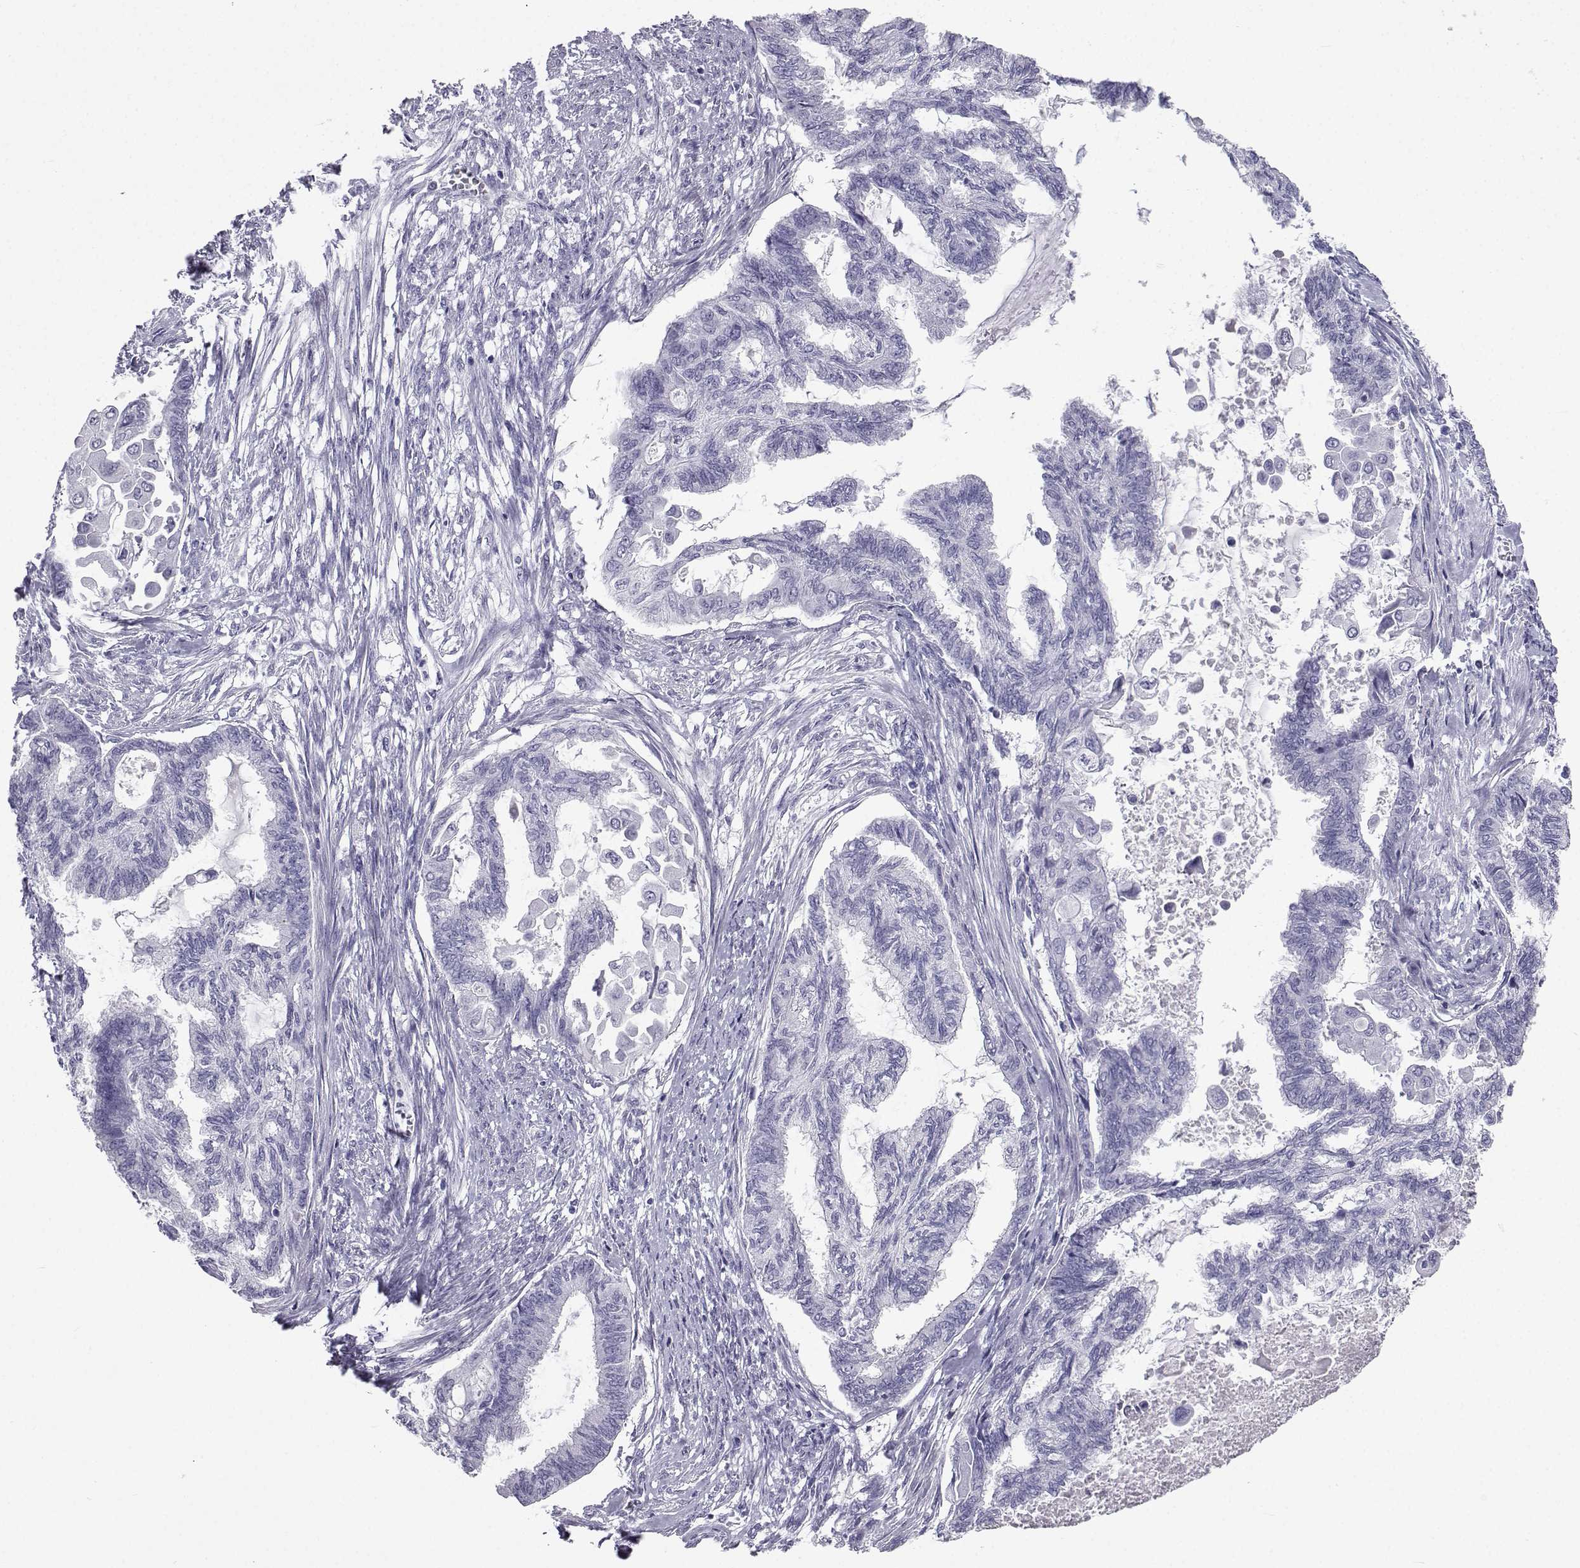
{"staining": {"intensity": "negative", "quantity": "none", "location": "none"}, "tissue": "endometrial cancer", "cell_type": "Tumor cells", "image_type": "cancer", "snomed": [{"axis": "morphology", "description": "Adenocarcinoma, NOS"}, {"axis": "topography", "description": "Endometrium"}], "caption": "Immunohistochemistry (IHC) image of neoplastic tissue: human endometrial cancer stained with DAB reveals no significant protein staining in tumor cells.", "gene": "PCSK1N", "patient": {"sex": "female", "age": 86}}